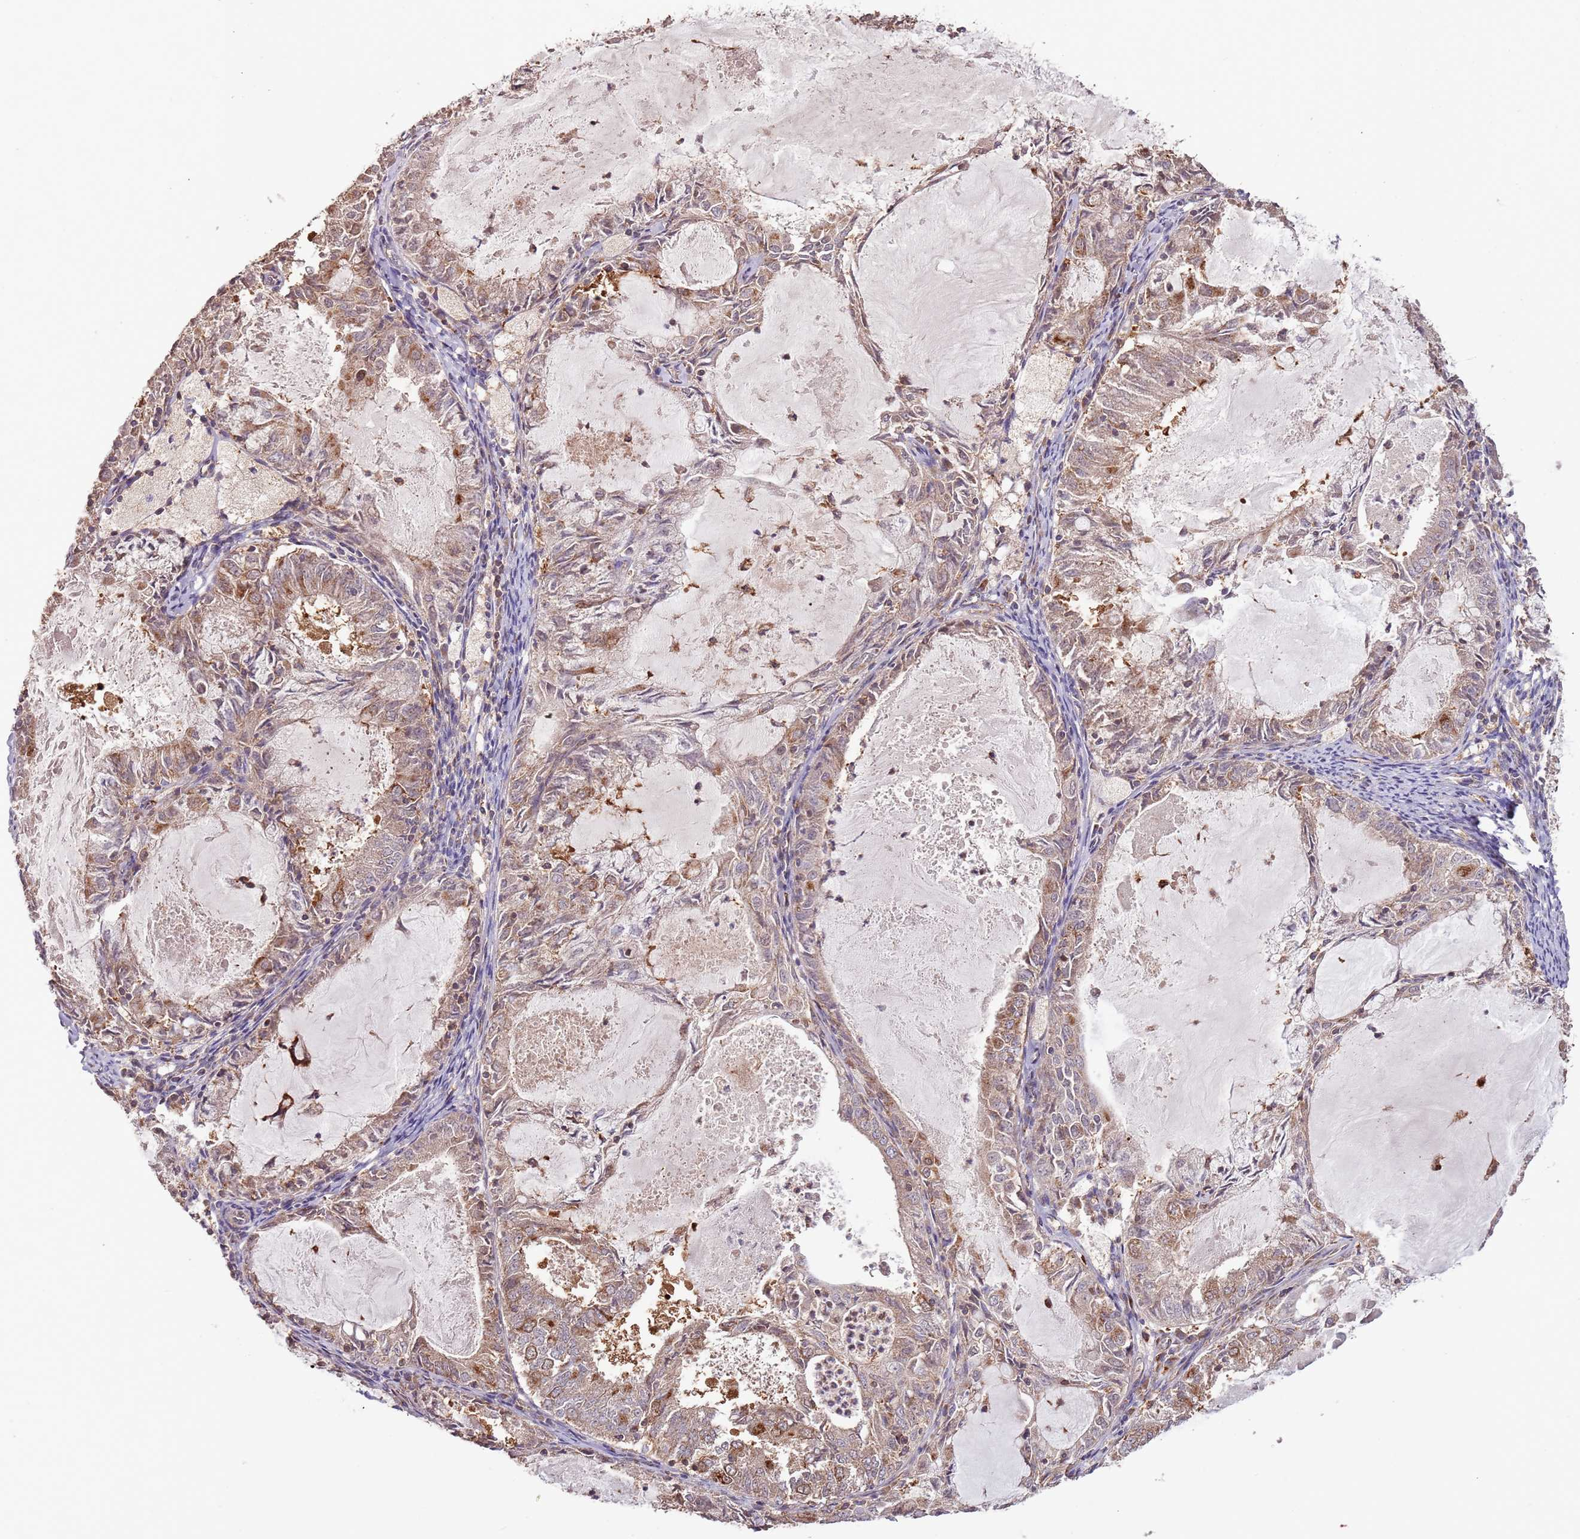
{"staining": {"intensity": "moderate", "quantity": "25%-75%", "location": "cytoplasmic/membranous,nuclear"}, "tissue": "endometrial cancer", "cell_type": "Tumor cells", "image_type": "cancer", "snomed": [{"axis": "morphology", "description": "Adenocarcinoma, NOS"}, {"axis": "topography", "description": "Endometrium"}], "caption": "Endometrial cancer (adenocarcinoma) stained with IHC reveals moderate cytoplasmic/membranous and nuclear staining in approximately 25%-75% of tumor cells. (Brightfield microscopy of DAB IHC at high magnification).", "gene": "IL17RD", "patient": {"sex": "female", "age": 57}}